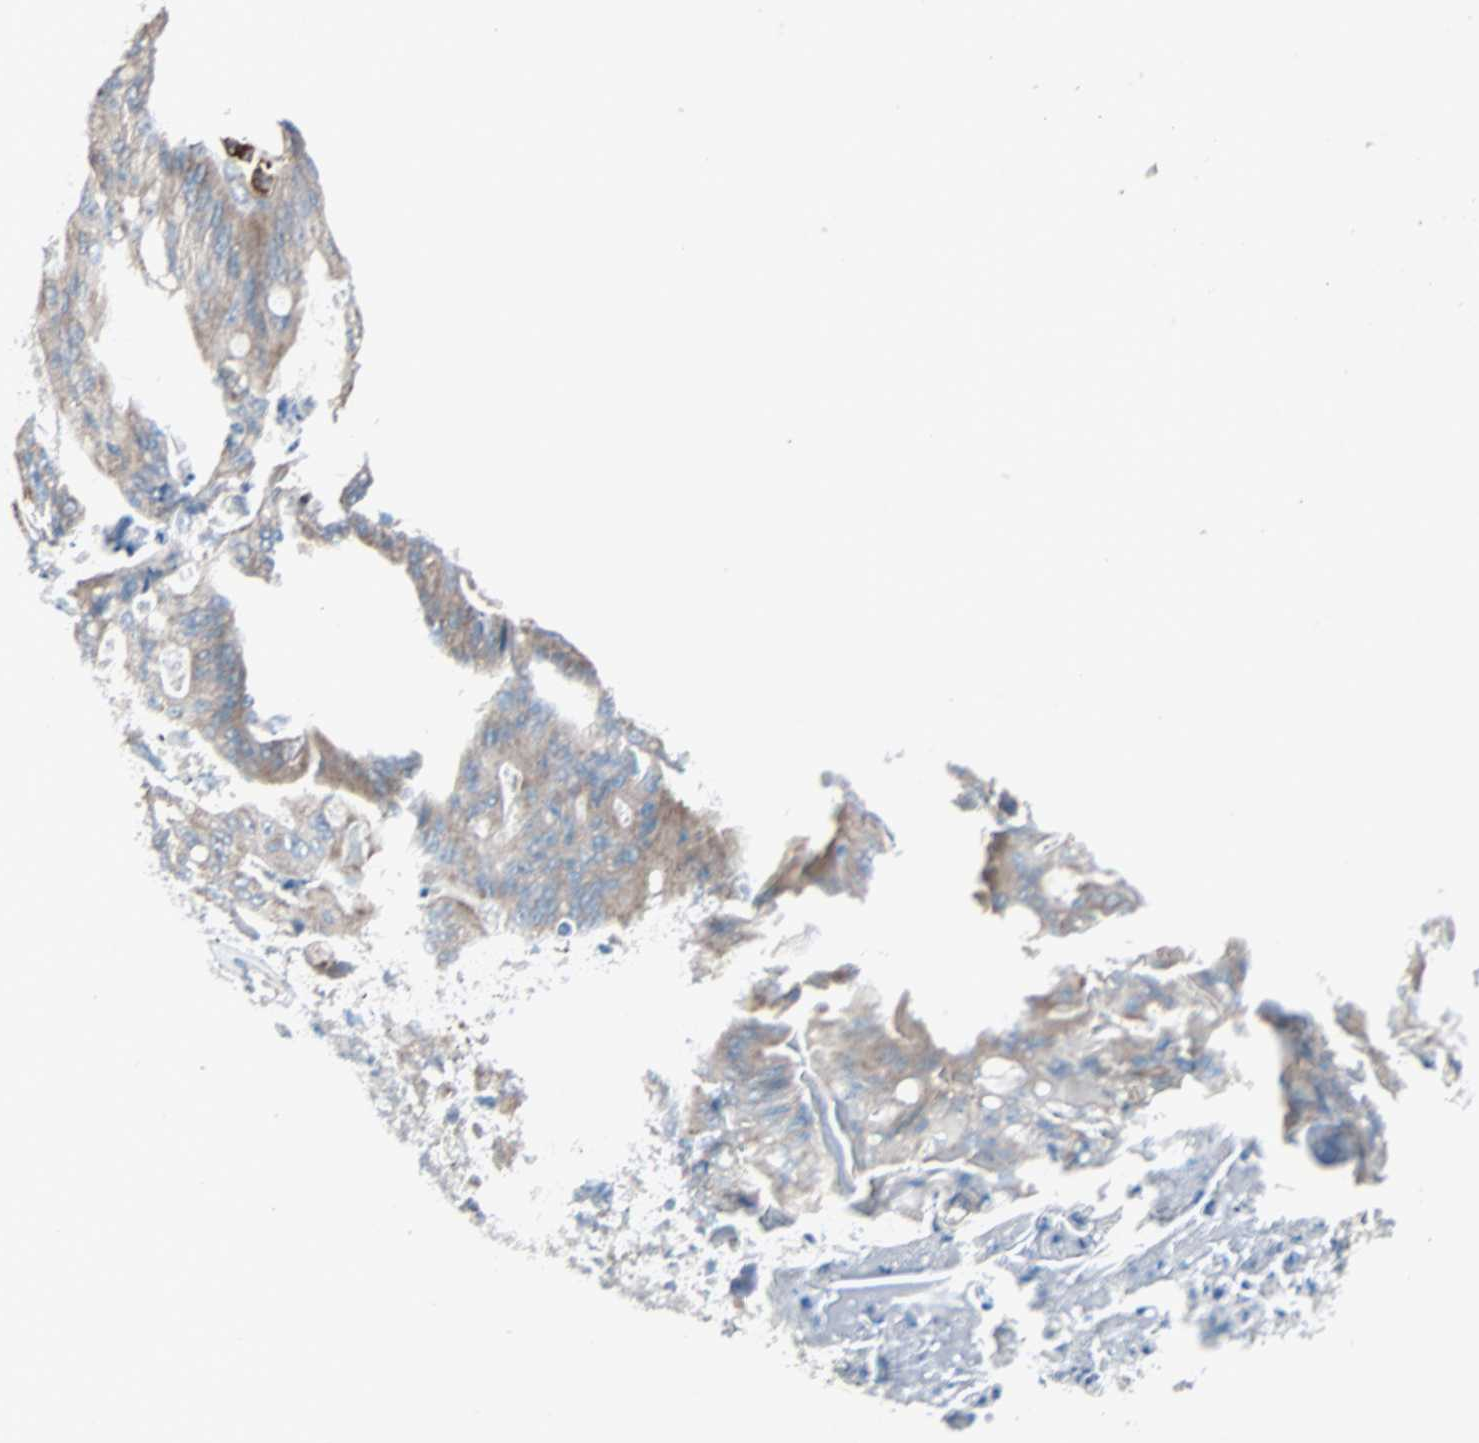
{"staining": {"intensity": "moderate", "quantity": ">75%", "location": "cytoplasmic/membranous"}, "tissue": "ovarian cancer", "cell_type": "Tumor cells", "image_type": "cancer", "snomed": [{"axis": "morphology", "description": "Cystadenocarcinoma, mucinous, NOS"}, {"axis": "topography", "description": "Ovary"}], "caption": "The image demonstrates staining of ovarian cancer (mucinous cystadenocarcinoma), revealing moderate cytoplasmic/membranous protein positivity (brown color) within tumor cells.", "gene": "LY6G6F", "patient": {"sex": "female", "age": 37}}